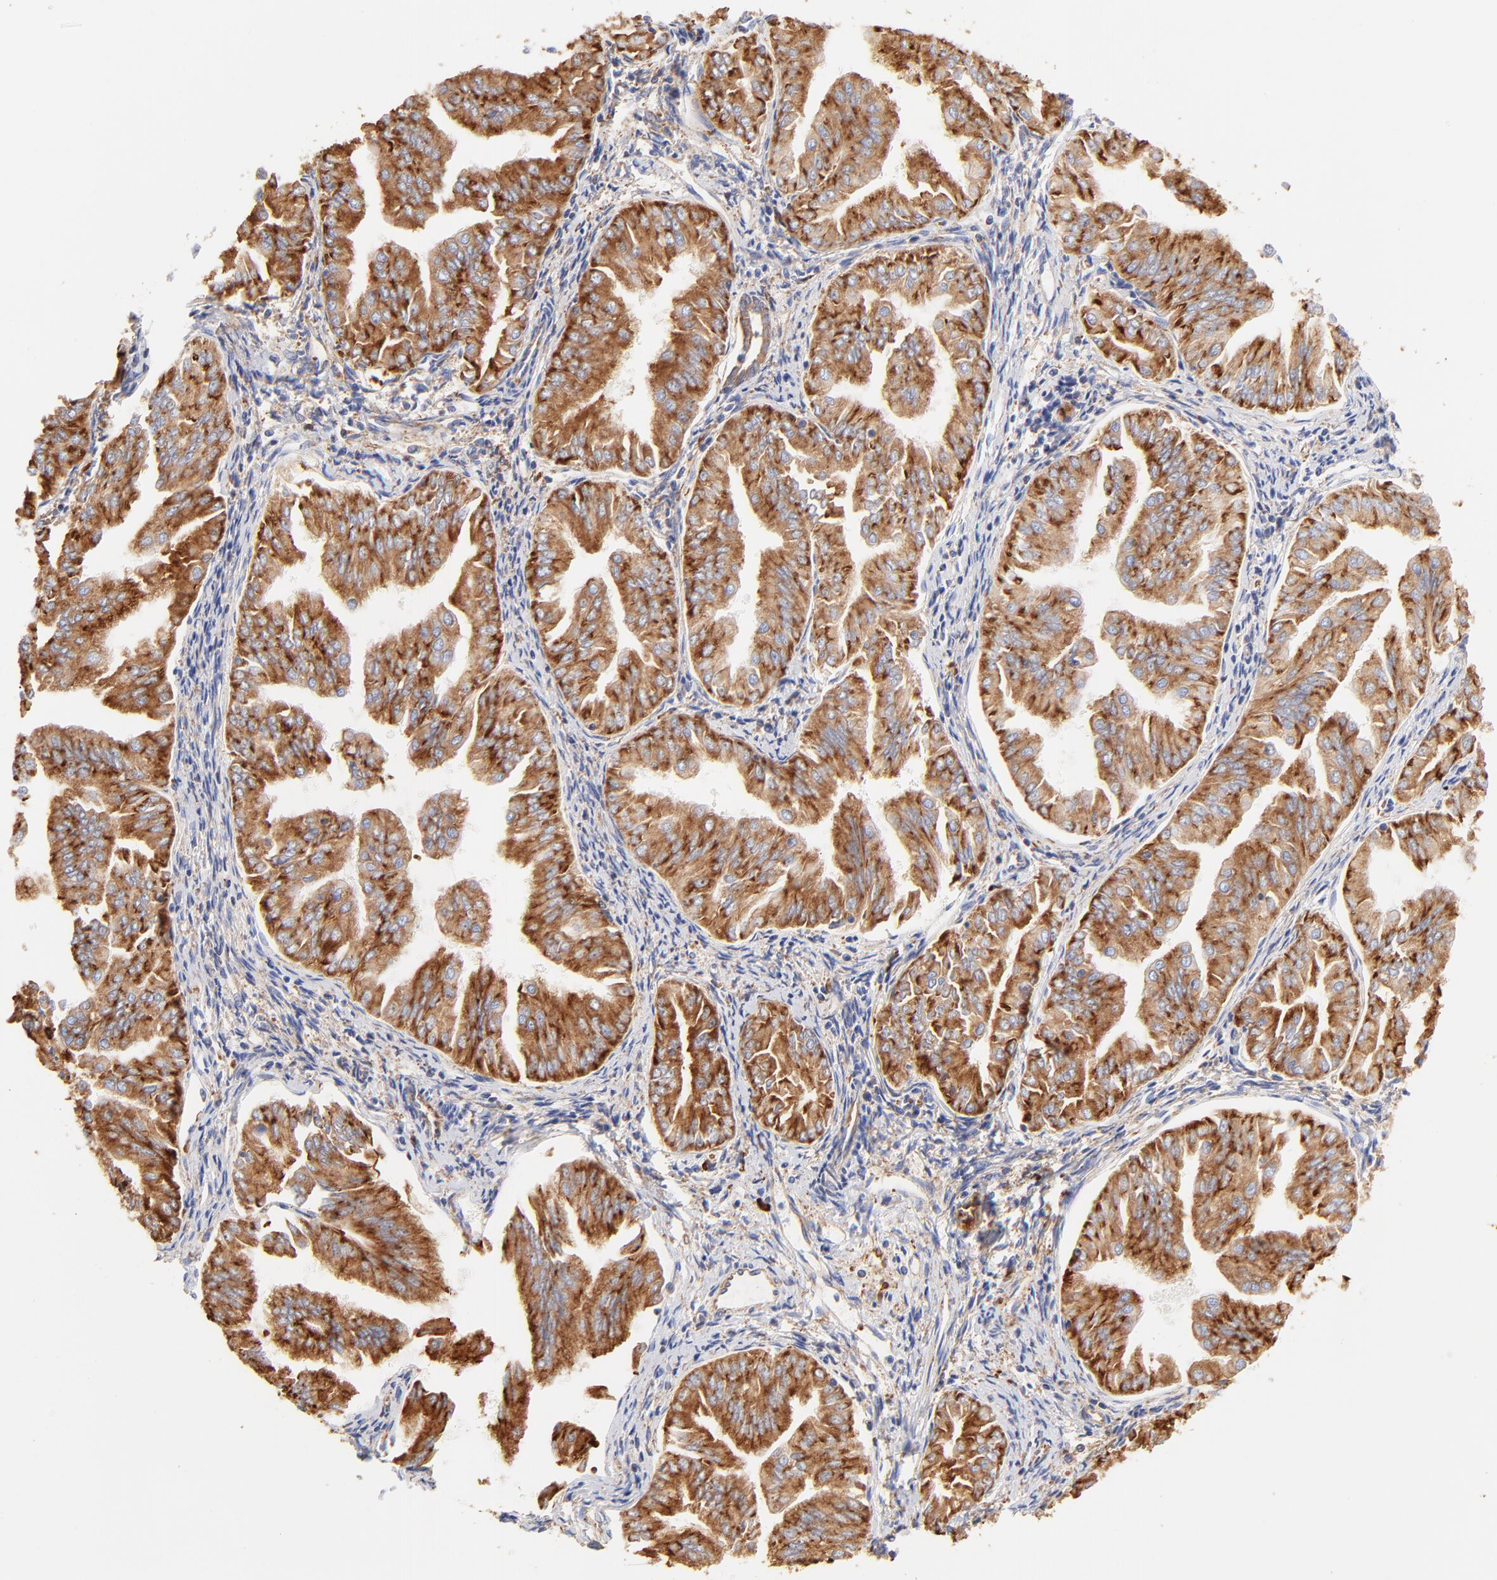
{"staining": {"intensity": "strong", "quantity": ">75%", "location": "cytoplasmic/membranous"}, "tissue": "endometrial cancer", "cell_type": "Tumor cells", "image_type": "cancer", "snomed": [{"axis": "morphology", "description": "Adenocarcinoma, NOS"}, {"axis": "topography", "description": "Endometrium"}], "caption": "DAB (3,3'-diaminobenzidine) immunohistochemical staining of human endometrial adenocarcinoma reveals strong cytoplasmic/membranous protein positivity in about >75% of tumor cells. The protein is stained brown, and the nuclei are stained in blue (DAB (3,3'-diaminobenzidine) IHC with brightfield microscopy, high magnification).", "gene": "RPL27", "patient": {"sex": "female", "age": 53}}